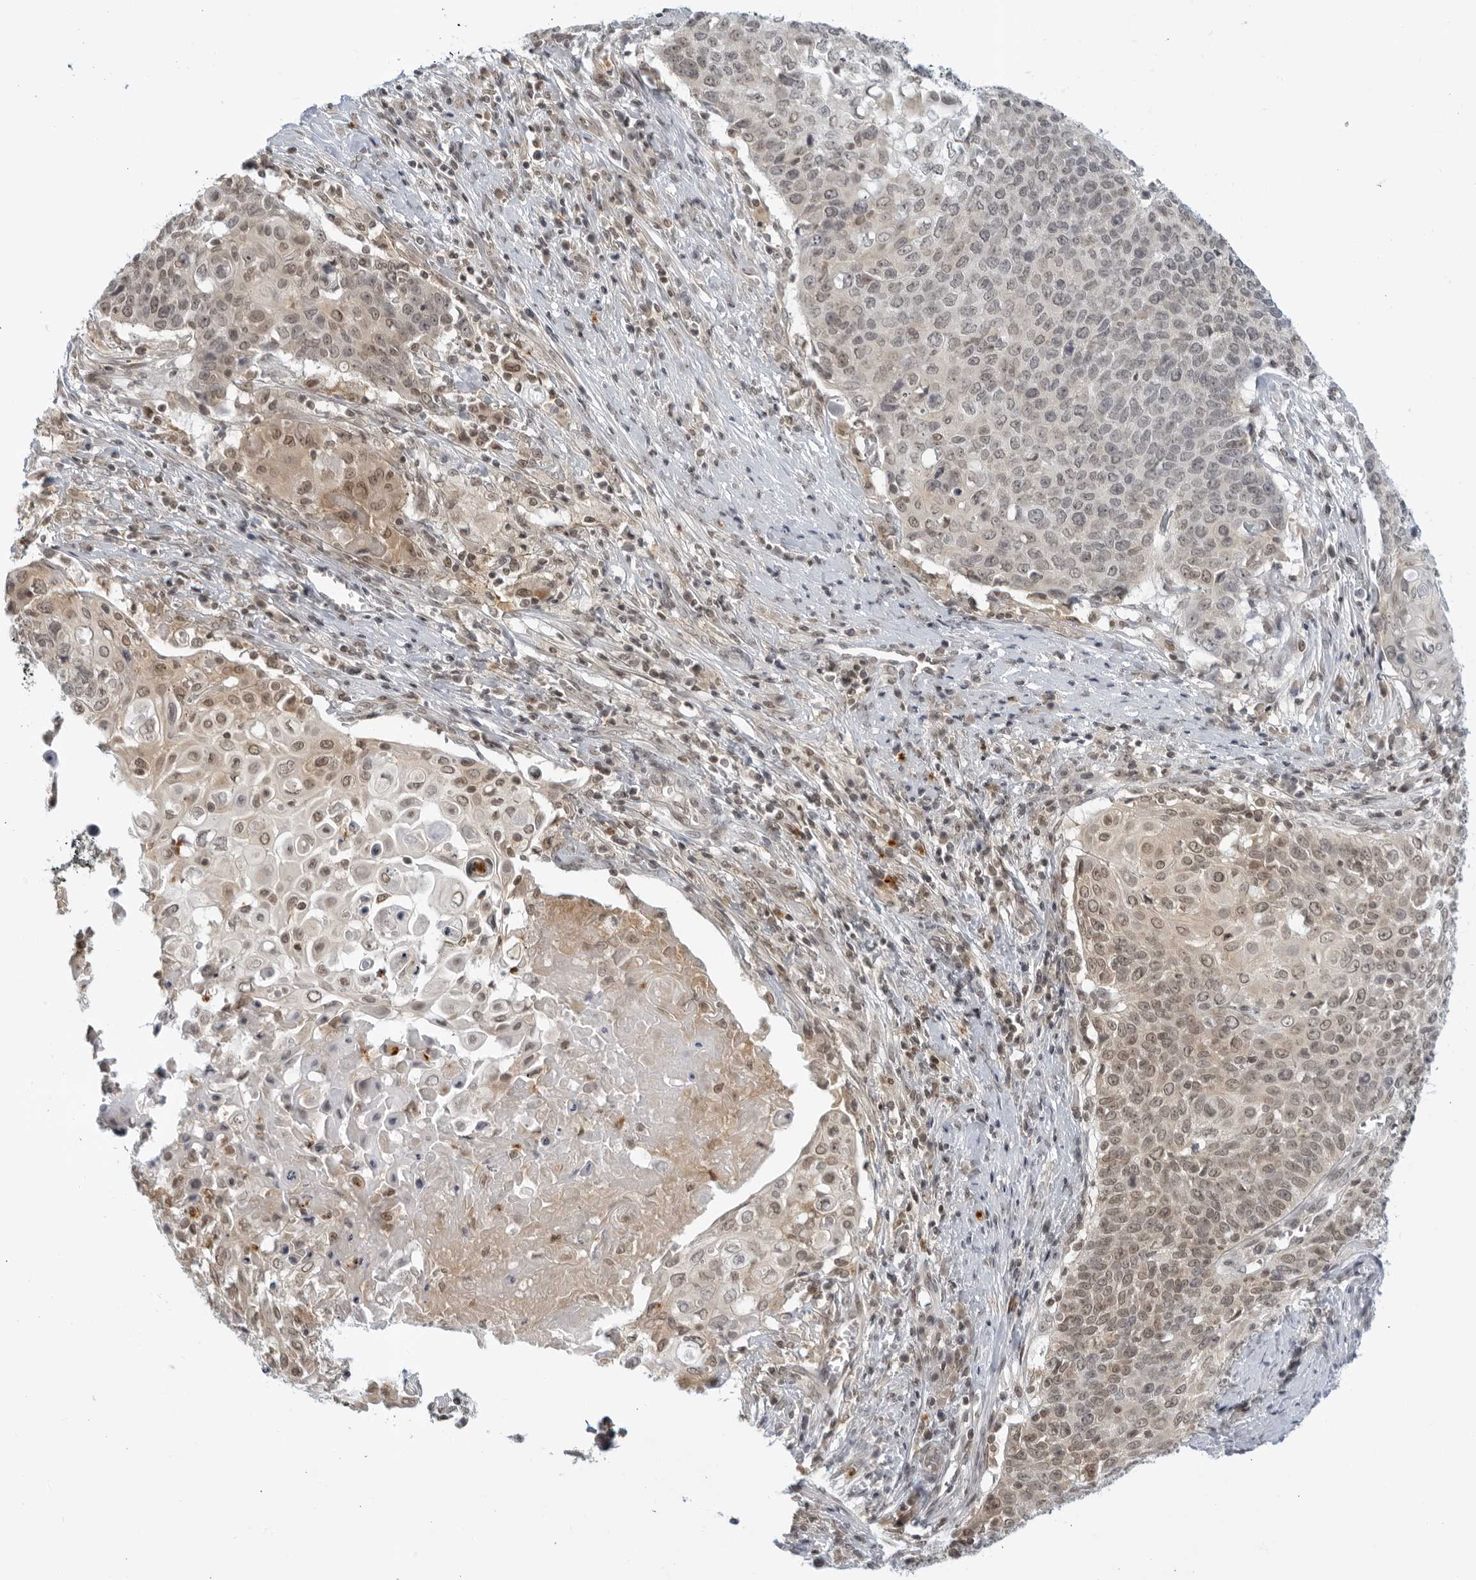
{"staining": {"intensity": "moderate", "quantity": ">75%", "location": "nuclear"}, "tissue": "cervical cancer", "cell_type": "Tumor cells", "image_type": "cancer", "snomed": [{"axis": "morphology", "description": "Squamous cell carcinoma, NOS"}, {"axis": "topography", "description": "Cervix"}], "caption": "About >75% of tumor cells in cervical cancer (squamous cell carcinoma) demonstrate moderate nuclear protein staining as visualized by brown immunohistochemical staining.", "gene": "CC2D1B", "patient": {"sex": "female", "age": 39}}